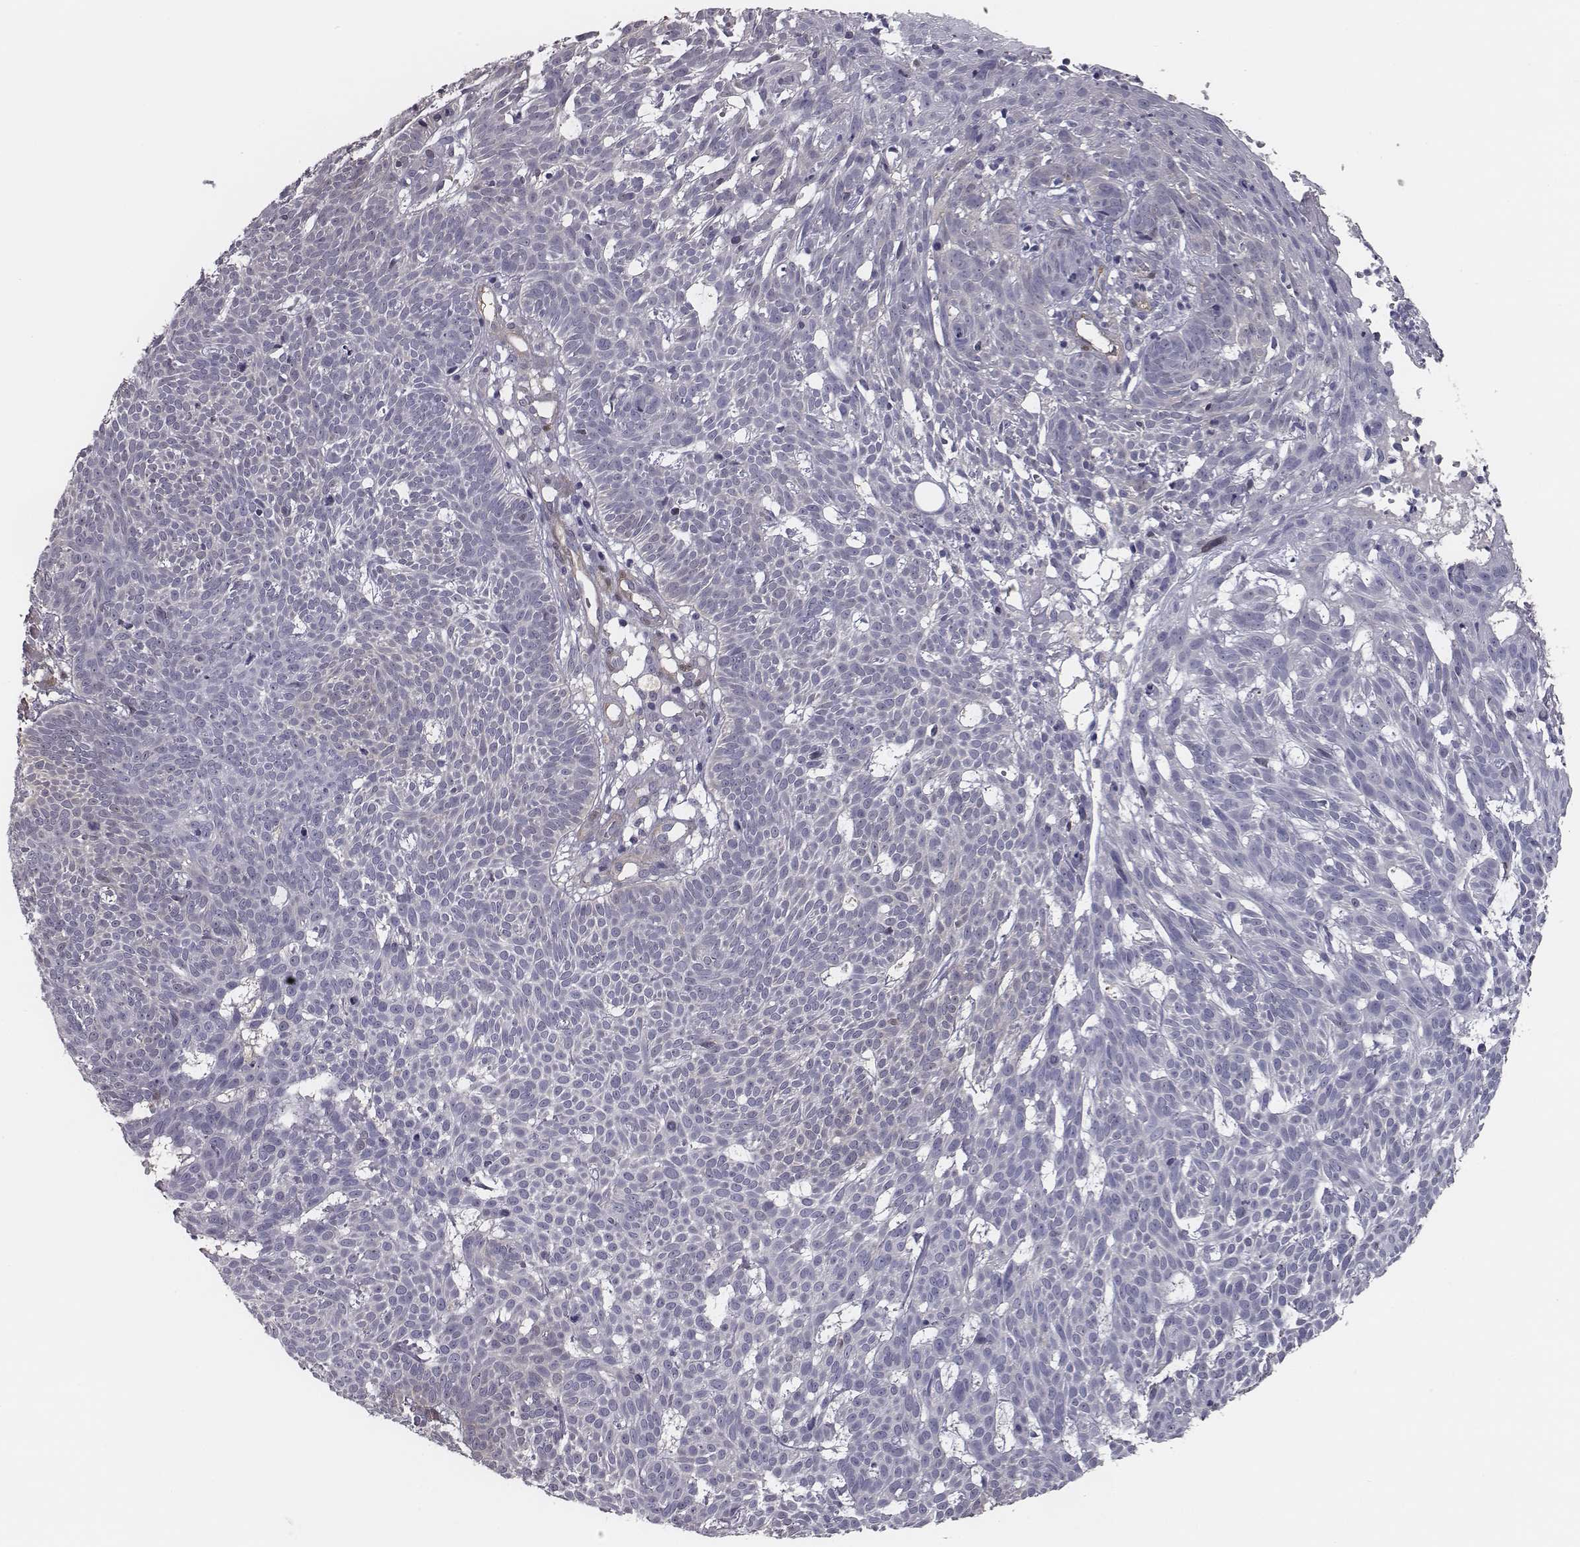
{"staining": {"intensity": "negative", "quantity": "none", "location": "none"}, "tissue": "skin cancer", "cell_type": "Tumor cells", "image_type": "cancer", "snomed": [{"axis": "morphology", "description": "Basal cell carcinoma"}, {"axis": "topography", "description": "Skin"}], "caption": "Immunohistochemical staining of basal cell carcinoma (skin) demonstrates no significant expression in tumor cells. The staining was performed using DAB to visualize the protein expression in brown, while the nuclei were stained in blue with hematoxylin (Magnification: 20x).", "gene": "ISYNA1", "patient": {"sex": "male", "age": 59}}